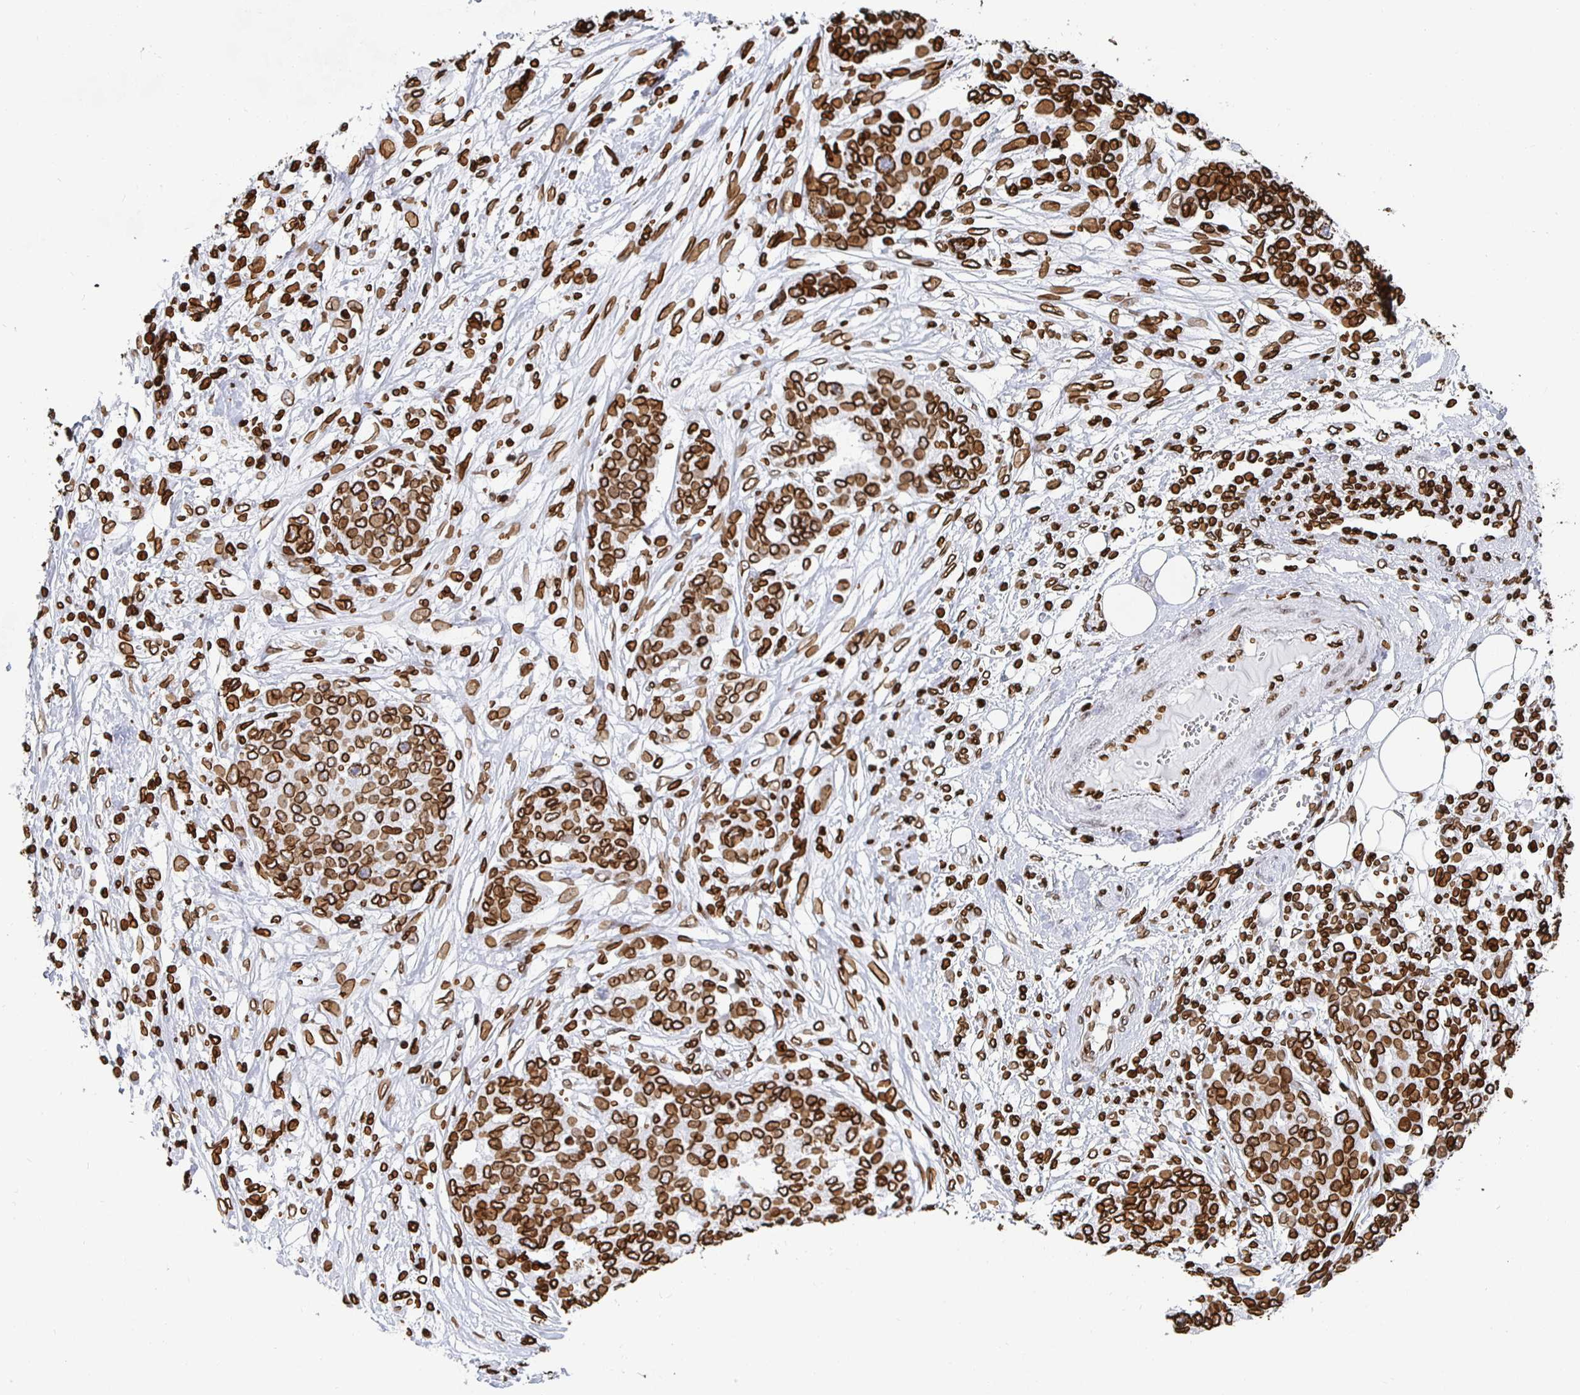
{"staining": {"intensity": "strong", "quantity": ">75%", "location": "cytoplasmic/membranous,nuclear"}, "tissue": "ovarian cancer", "cell_type": "Tumor cells", "image_type": "cancer", "snomed": [{"axis": "morphology", "description": "Cystadenocarcinoma, serous, NOS"}, {"axis": "topography", "description": "Soft tissue"}, {"axis": "topography", "description": "Ovary"}], "caption": "Protein expression analysis of ovarian cancer (serous cystadenocarcinoma) demonstrates strong cytoplasmic/membranous and nuclear expression in about >75% of tumor cells.", "gene": "LMNB1", "patient": {"sex": "female", "age": 57}}